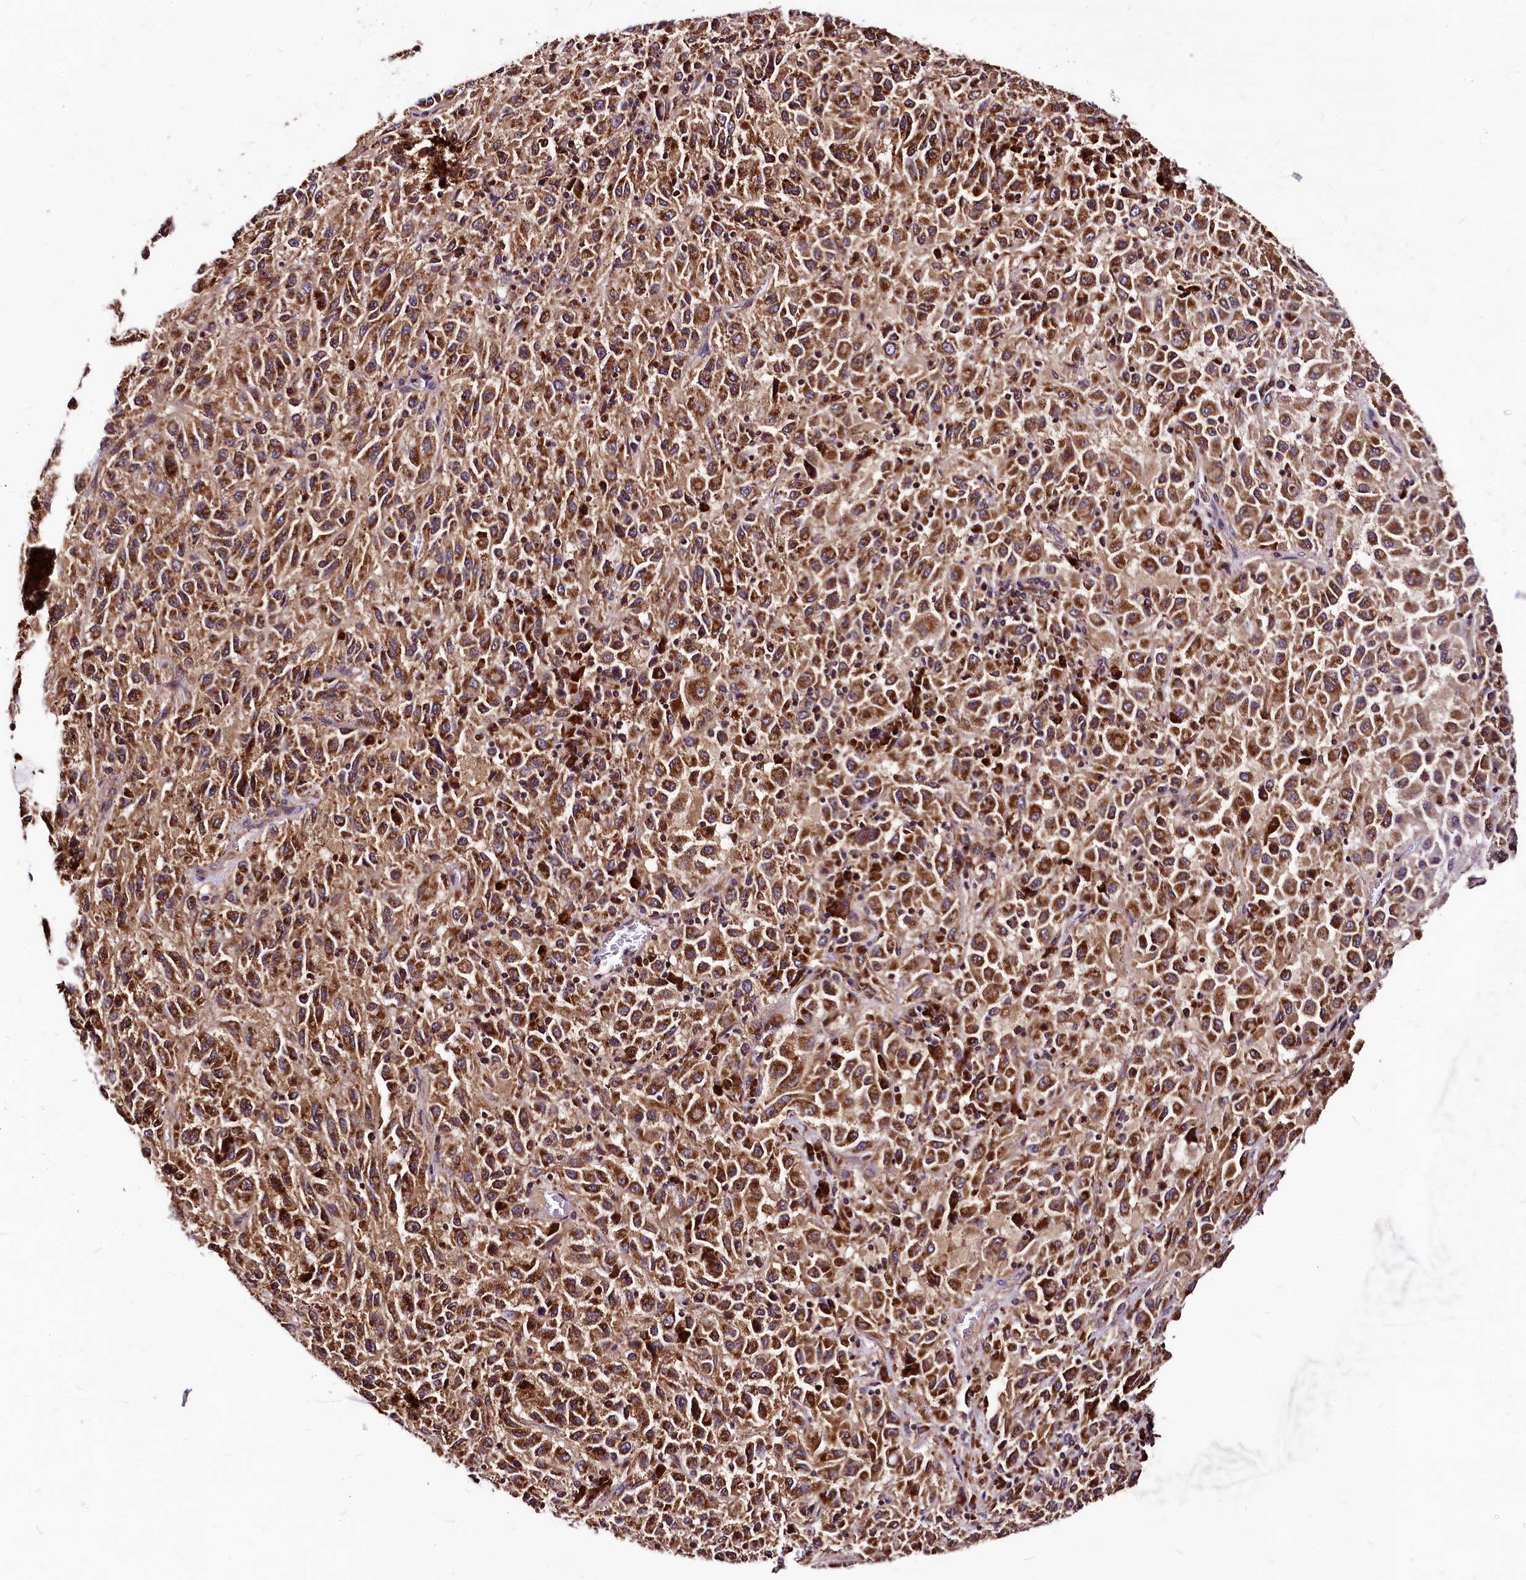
{"staining": {"intensity": "strong", "quantity": ">75%", "location": "cytoplasmic/membranous"}, "tissue": "melanoma", "cell_type": "Tumor cells", "image_type": "cancer", "snomed": [{"axis": "morphology", "description": "Malignant melanoma, Metastatic site"}, {"axis": "topography", "description": "Lung"}], "caption": "Tumor cells demonstrate high levels of strong cytoplasmic/membranous staining in about >75% of cells in human malignant melanoma (metastatic site). The staining is performed using DAB brown chromogen to label protein expression. The nuclei are counter-stained blue using hematoxylin.", "gene": "LRSAM1", "patient": {"sex": "male", "age": 64}}